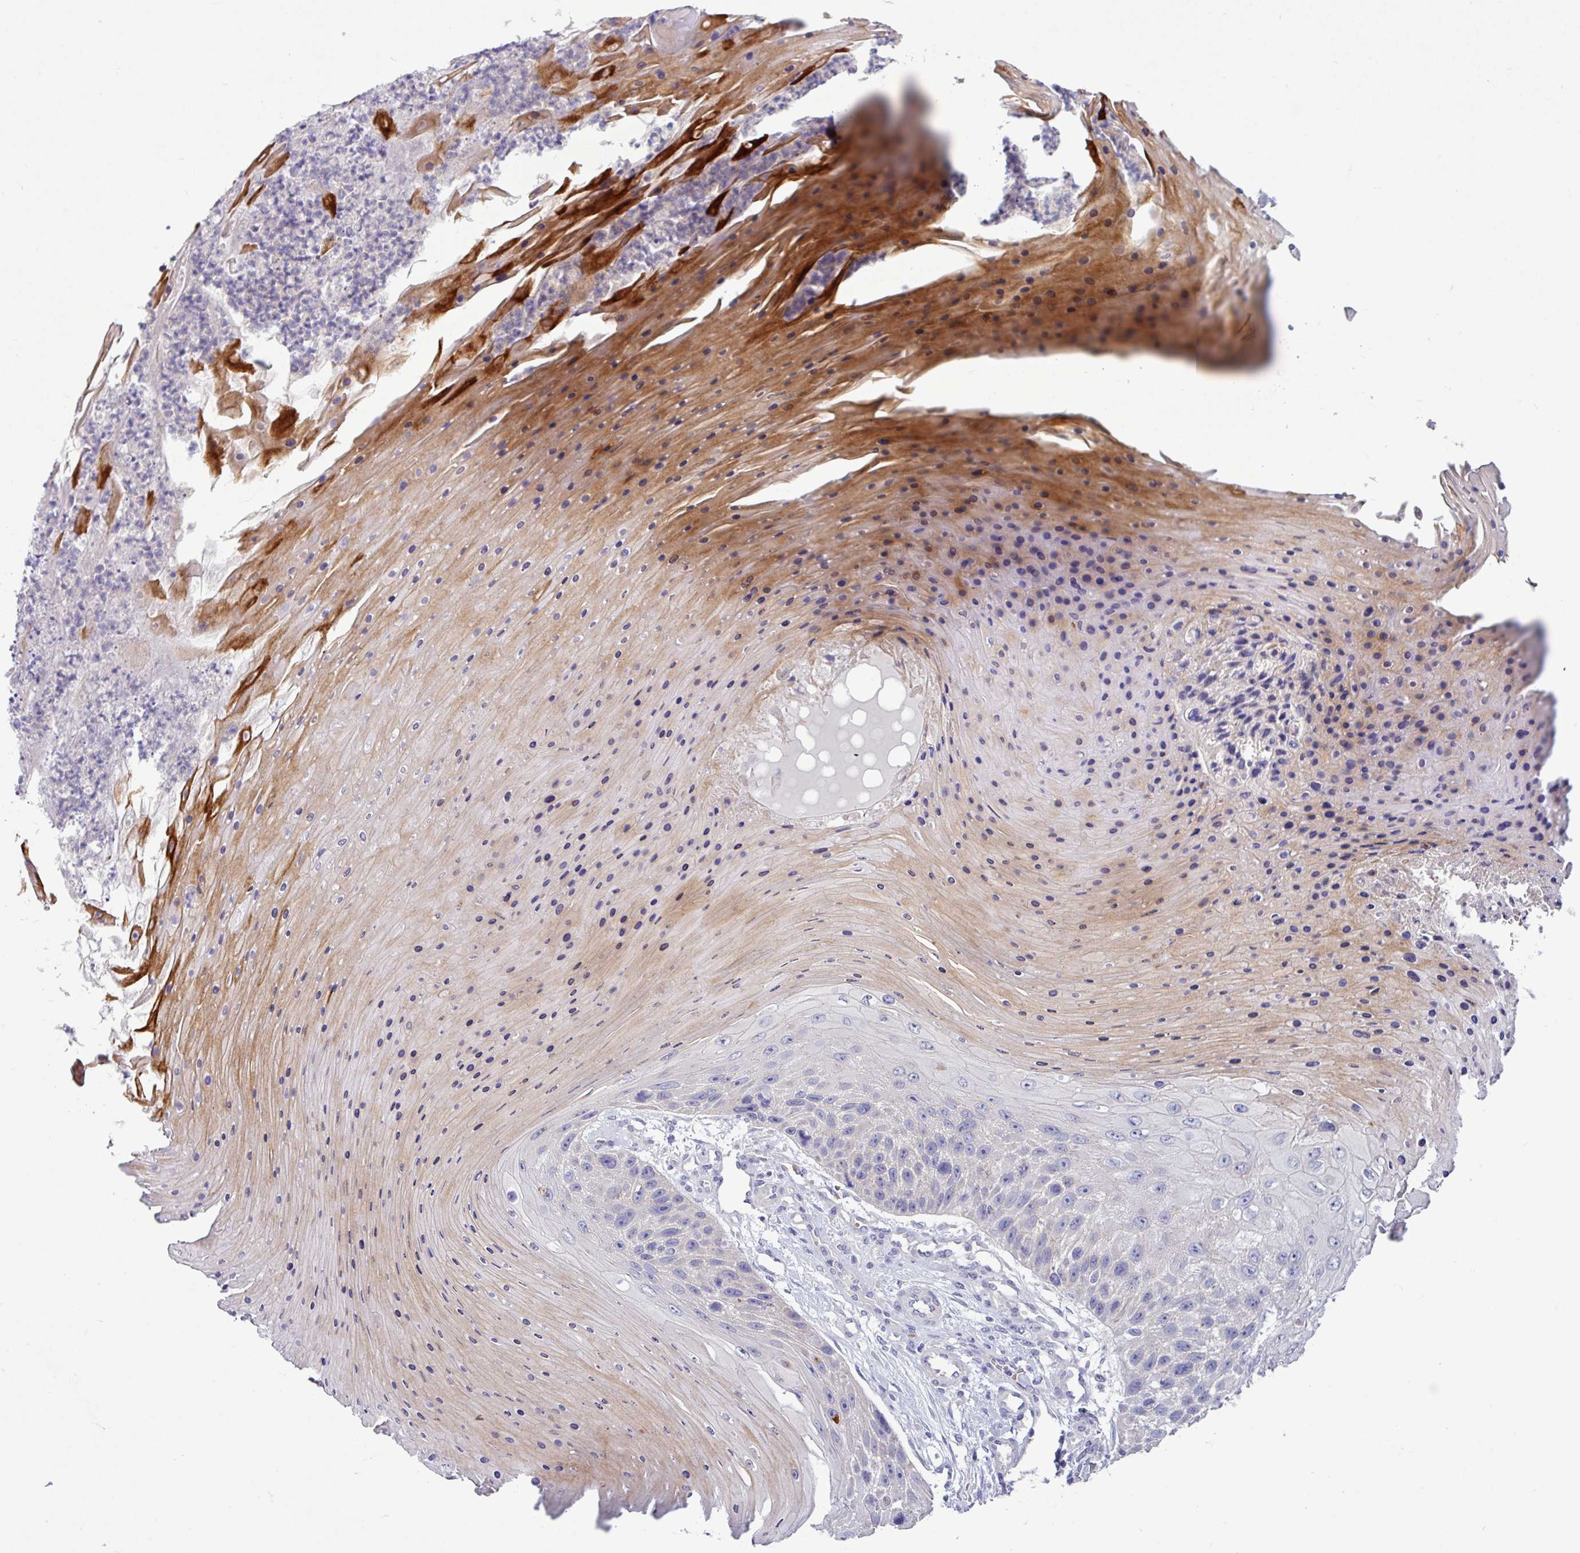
{"staining": {"intensity": "negative", "quantity": "none", "location": "none"}, "tissue": "skin cancer", "cell_type": "Tumor cells", "image_type": "cancer", "snomed": [{"axis": "morphology", "description": "Squamous cell carcinoma, NOS"}, {"axis": "topography", "description": "Skin"}], "caption": "A photomicrograph of squamous cell carcinoma (skin) stained for a protein shows no brown staining in tumor cells.", "gene": "ACAP3", "patient": {"sex": "female", "age": 88}}